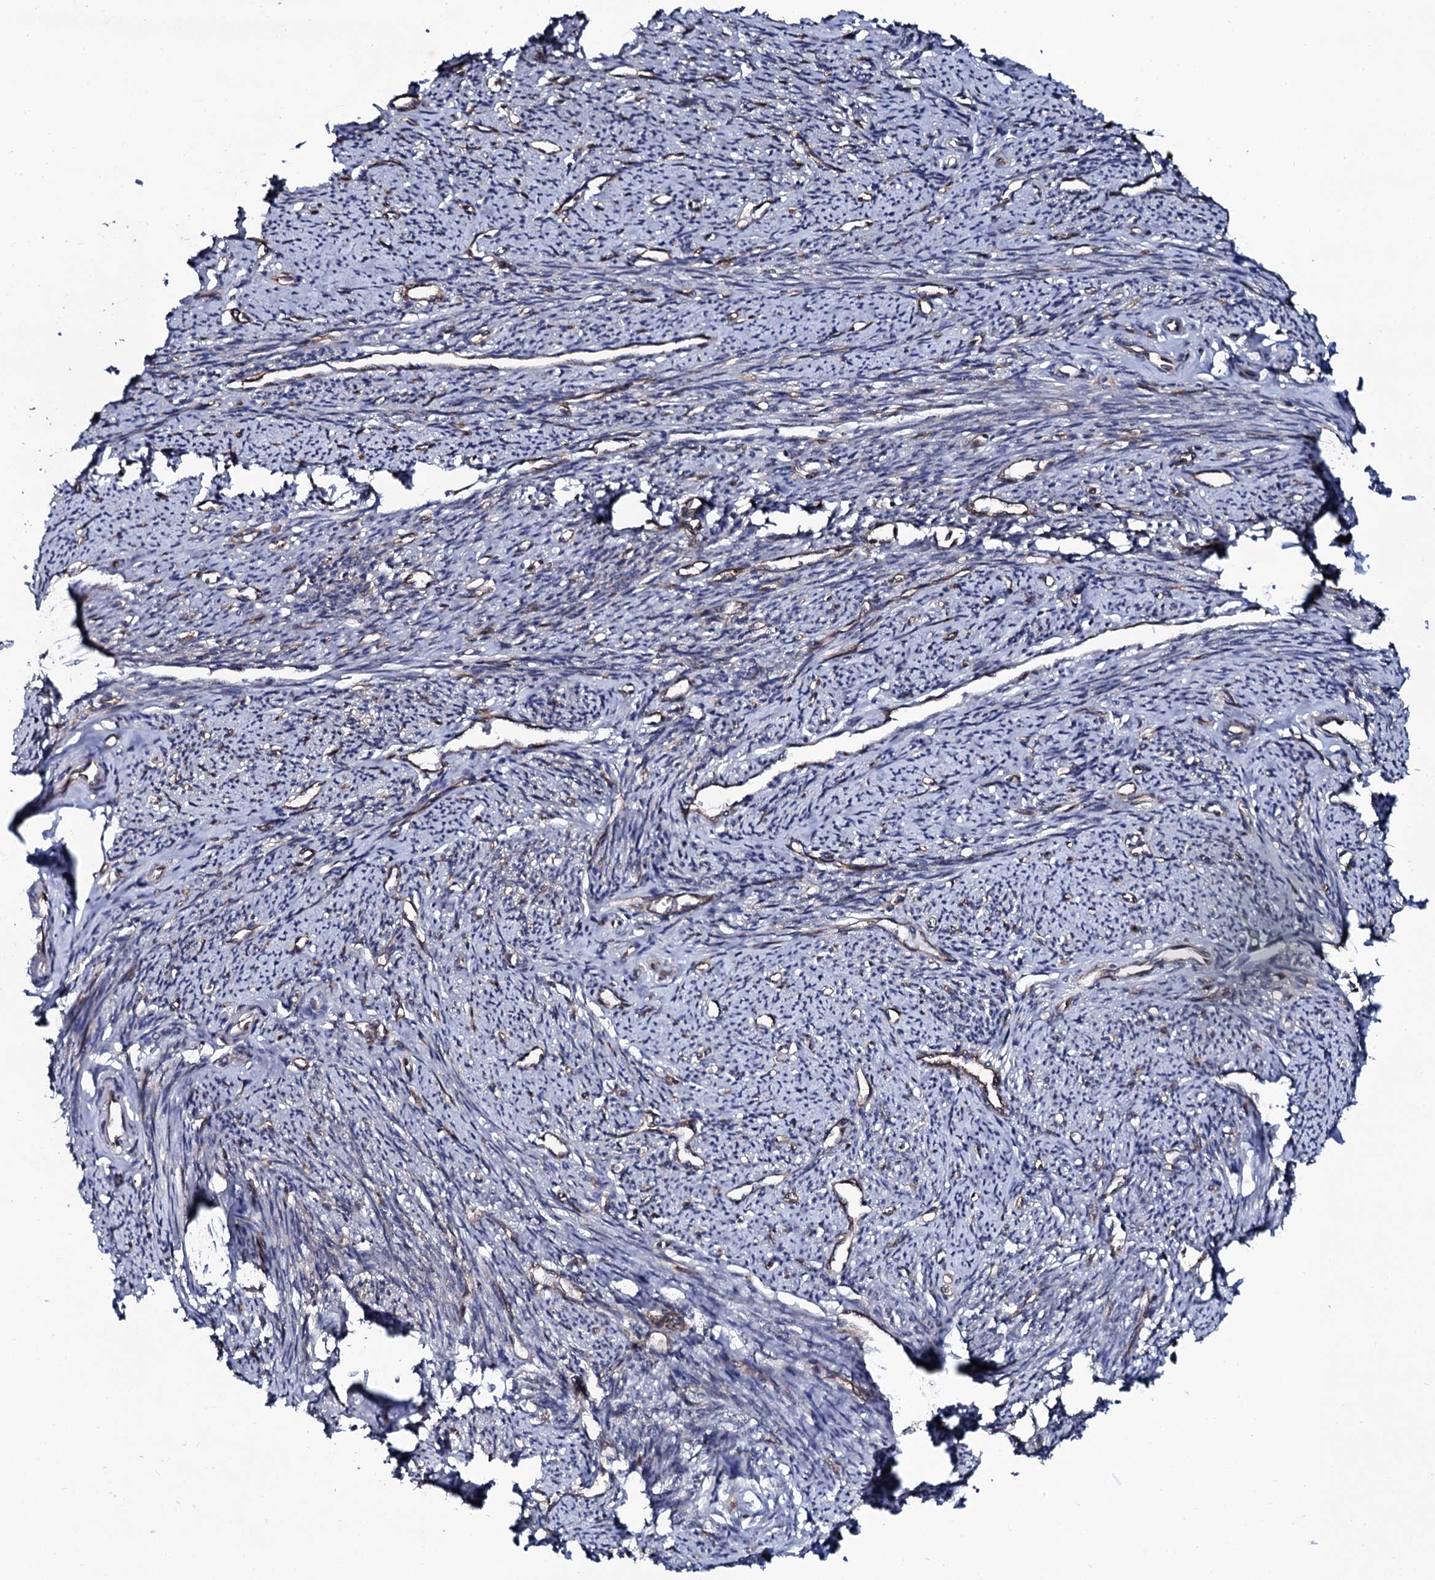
{"staining": {"intensity": "moderate", "quantity": "25%-75%", "location": "cytoplasmic/membranous"}, "tissue": "smooth muscle", "cell_type": "Smooth muscle cells", "image_type": "normal", "snomed": [{"axis": "morphology", "description": "Normal tissue, NOS"}, {"axis": "topography", "description": "Smooth muscle"}, {"axis": "topography", "description": "Uterus"}], "caption": "IHC staining of benign smooth muscle, which reveals medium levels of moderate cytoplasmic/membranous staining in about 25%-75% of smooth muscle cells indicating moderate cytoplasmic/membranous protein staining. The staining was performed using DAB (brown) for protein detection and nuclei were counterstained in hematoxylin (blue).", "gene": "SPTY2D1", "patient": {"sex": "female", "age": 59}}